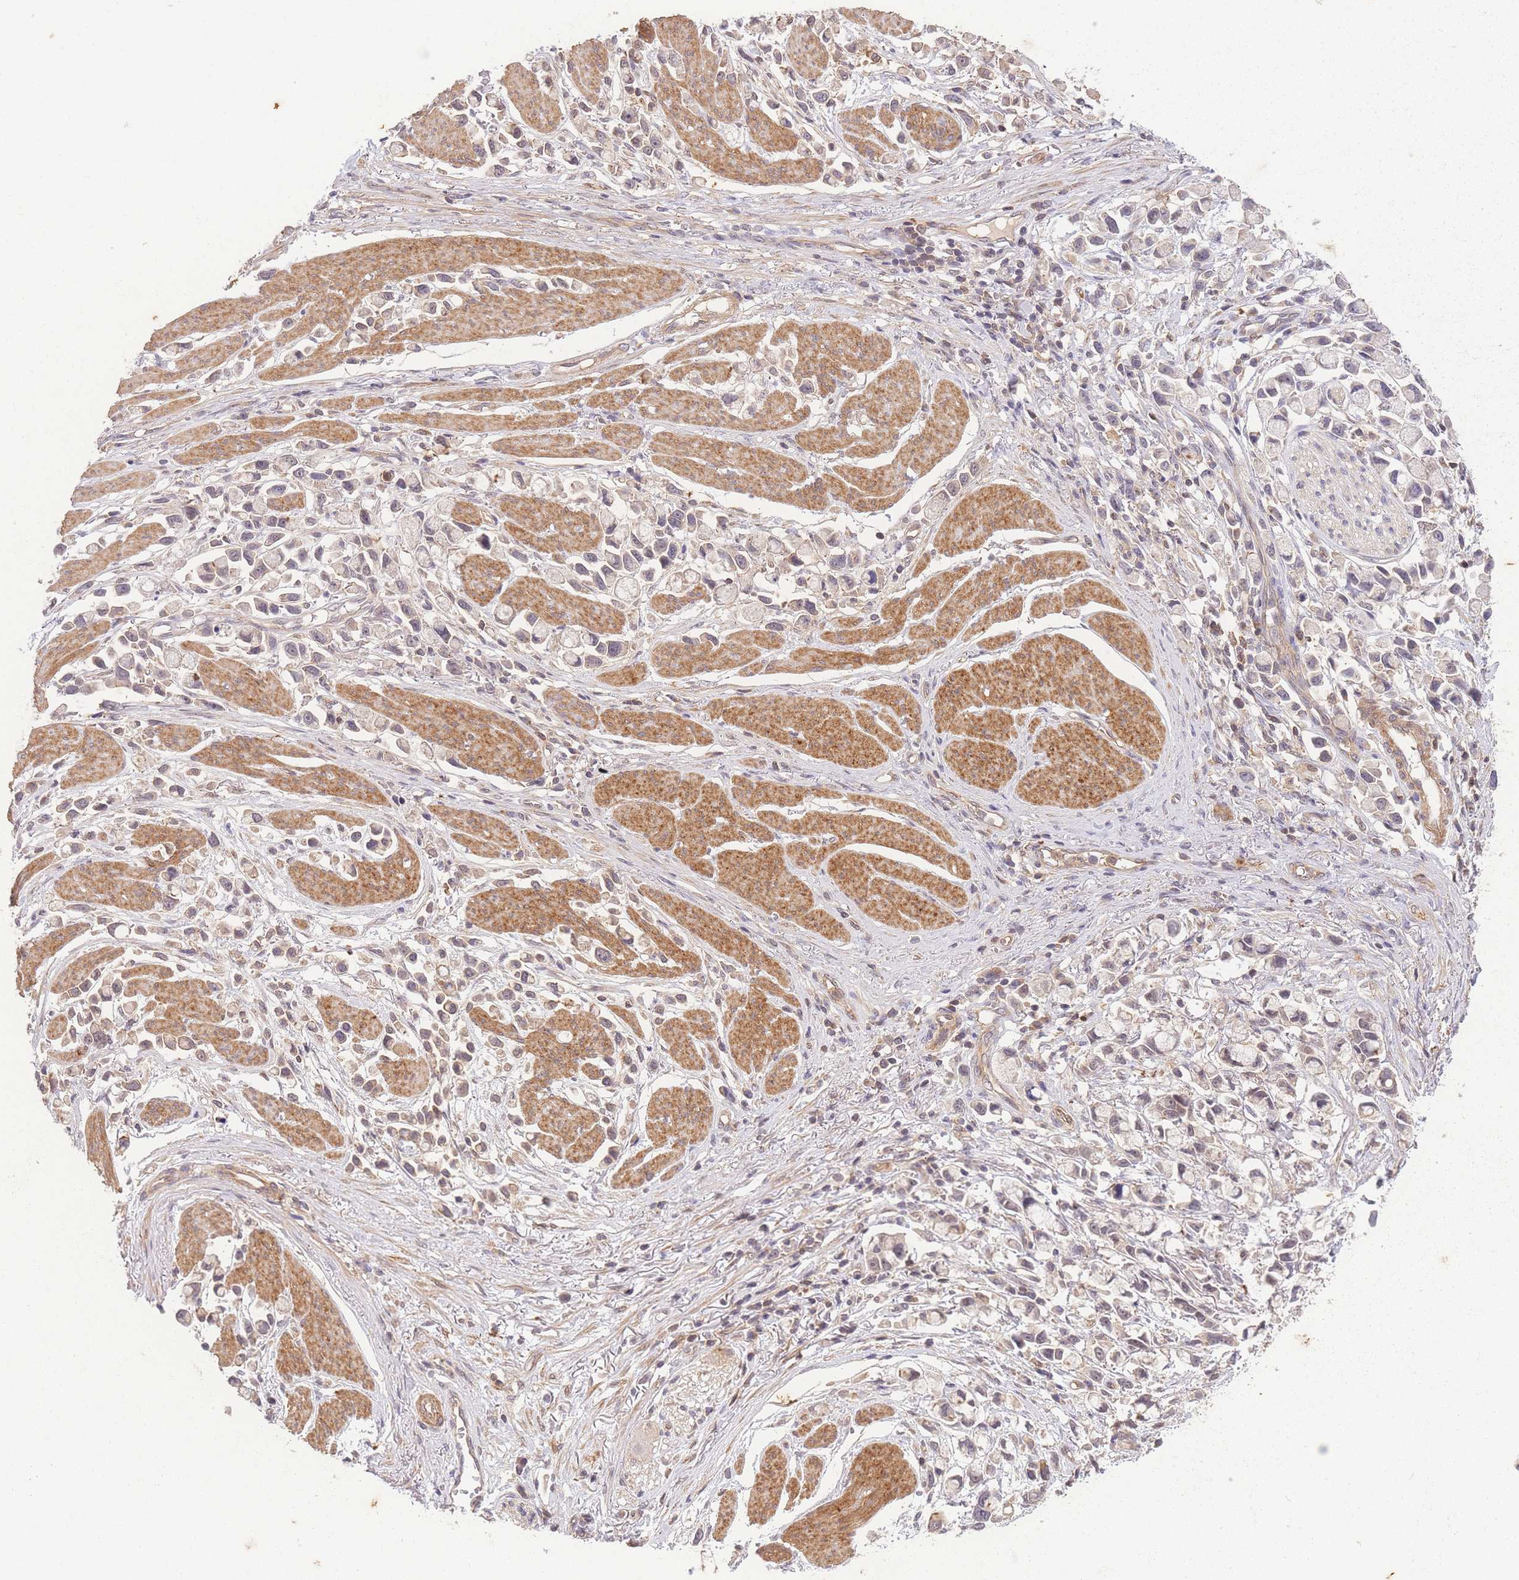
{"staining": {"intensity": "weak", "quantity": "<25%", "location": "cytoplasmic/membranous"}, "tissue": "stomach cancer", "cell_type": "Tumor cells", "image_type": "cancer", "snomed": [{"axis": "morphology", "description": "Adenocarcinoma, NOS"}, {"axis": "topography", "description": "Stomach"}], "caption": "DAB immunohistochemical staining of stomach cancer demonstrates no significant positivity in tumor cells.", "gene": "ST8SIA4", "patient": {"sex": "female", "age": 81}}